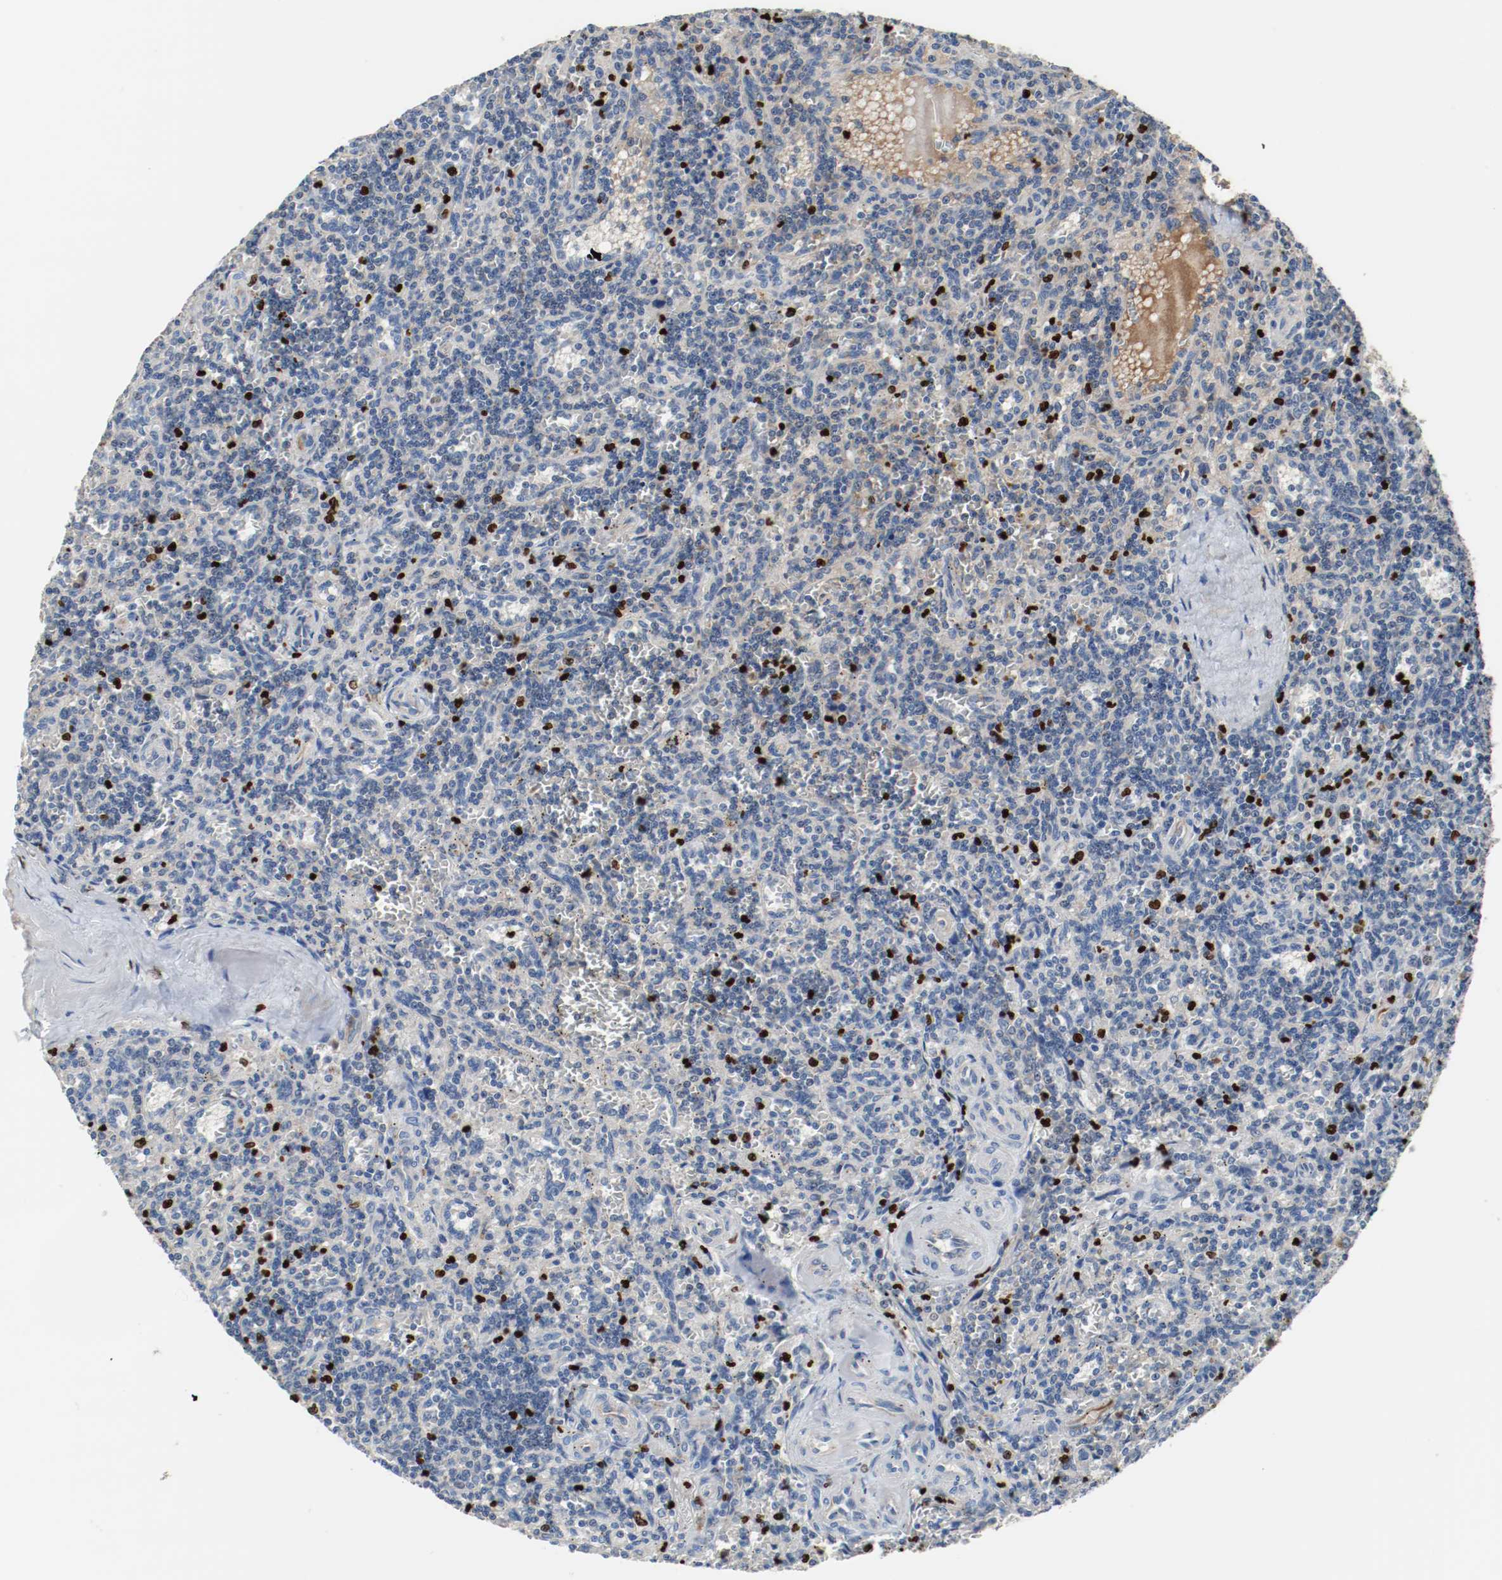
{"staining": {"intensity": "negative", "quantity": "none", "location": "none"}, "tissue": "lymphoma", "cell_type": "Tumor cells", "image_type": "cancer", "snomed": [{"axis": "morphology", "description": "Malignant lymphoma, non-Hodgkin's type, Low grade"}, {"axis": "topography", "description": "Spleen"}], "caption": "There is no significant positivity in tumor cells of lymphoma.", "gene": "BLK", "patient": {"sex": "male", "age": 73}}